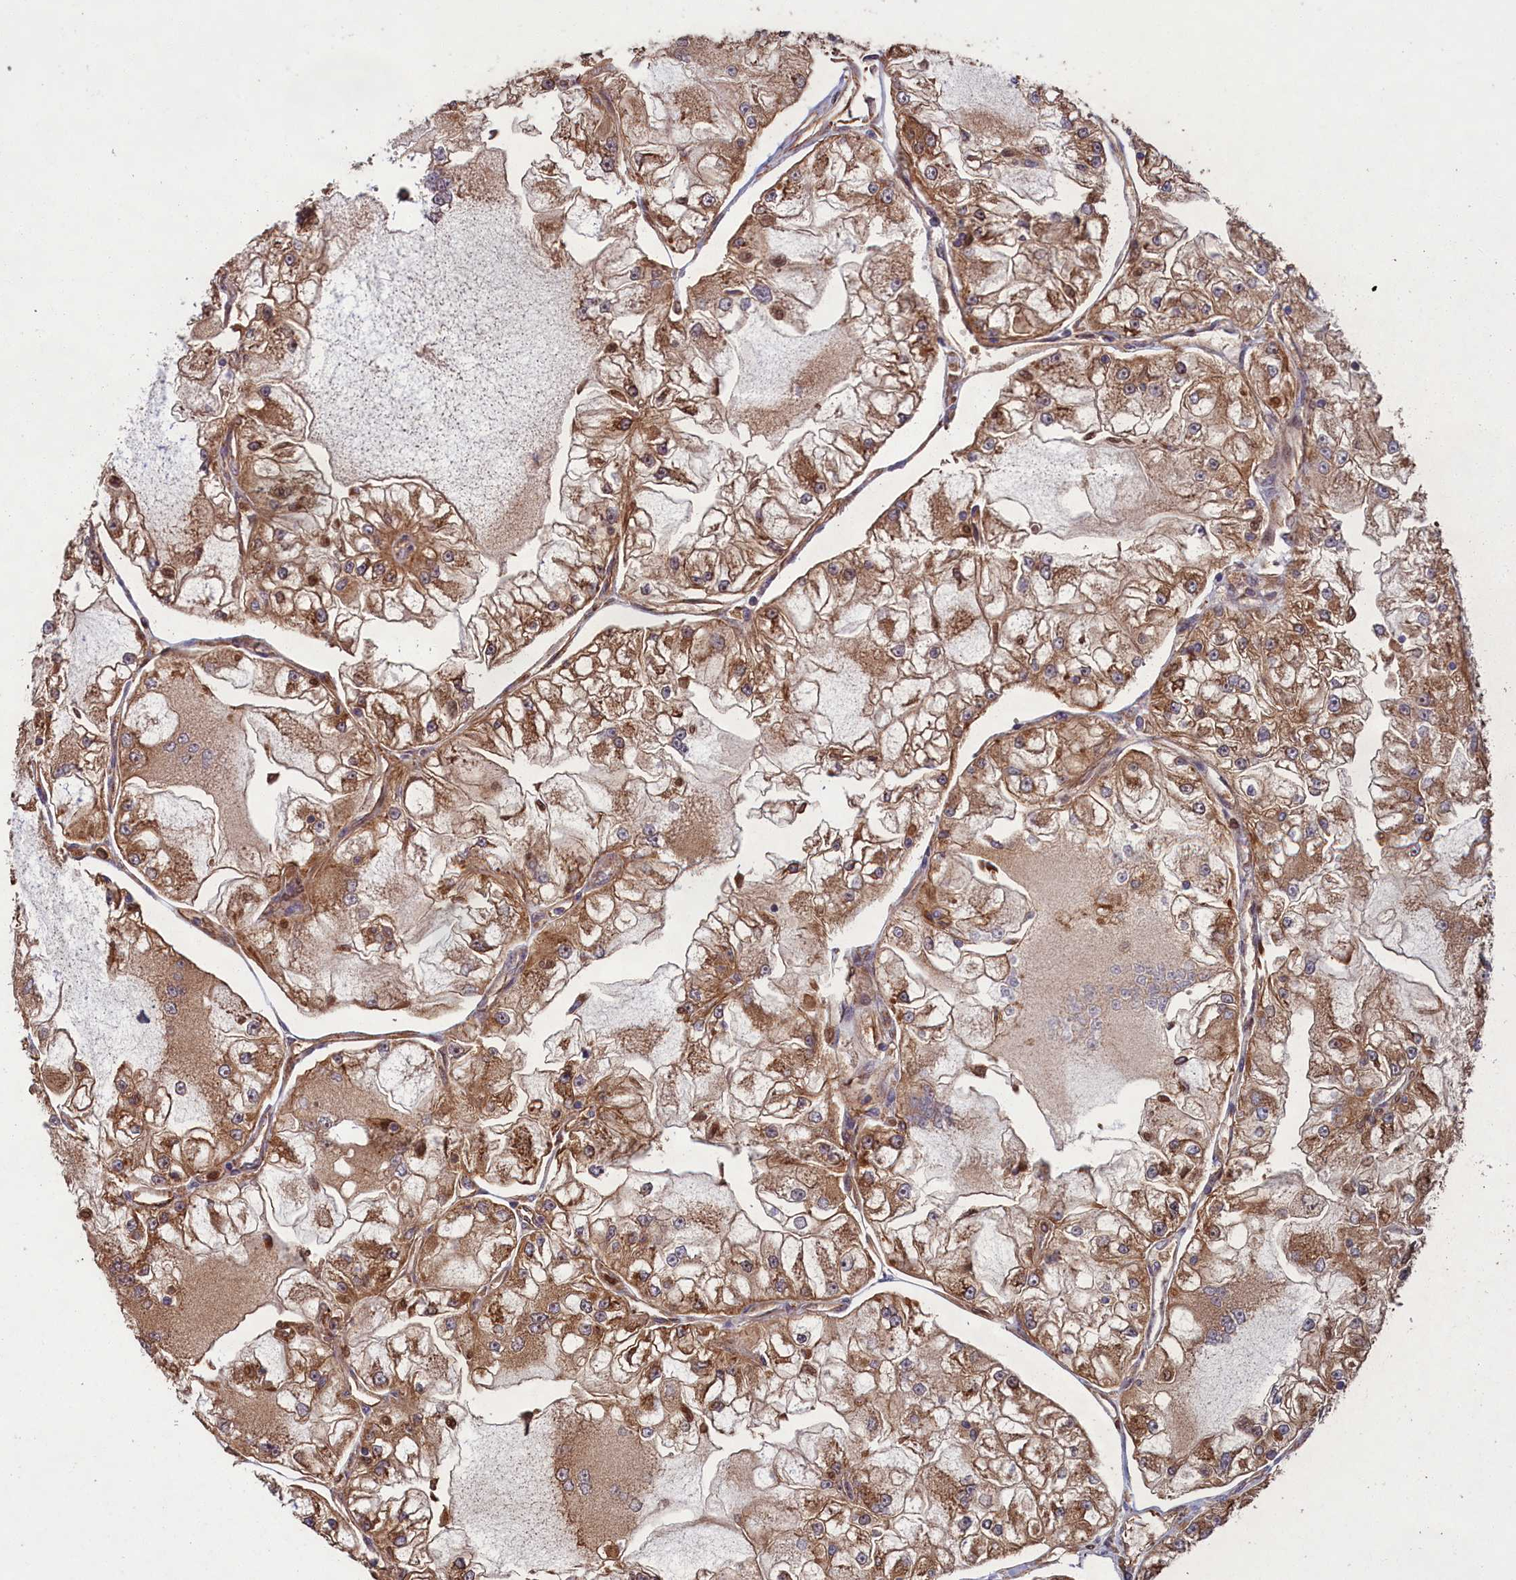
{"staining": {"intensity": "moderate", "quantity": ">75%", "location": "cytoplasmic/membranous"}, "tissue": "renal cancer", "cell_type": "Tumor cells", "image_type": "cancer", "snomed": [{"axis": "morphology", "description": "Adenocarcinoma, NOS"}, {"axis": "topography", "description": "Kidney"}], "caption": "Protein staining of renal adenocarcinoma tissue reveals moderate cytoplasmic/membranous expression in about >75% of tumor cells.", "gene": "CCDC124", "patient": {"sex": "female", "age": 72}}